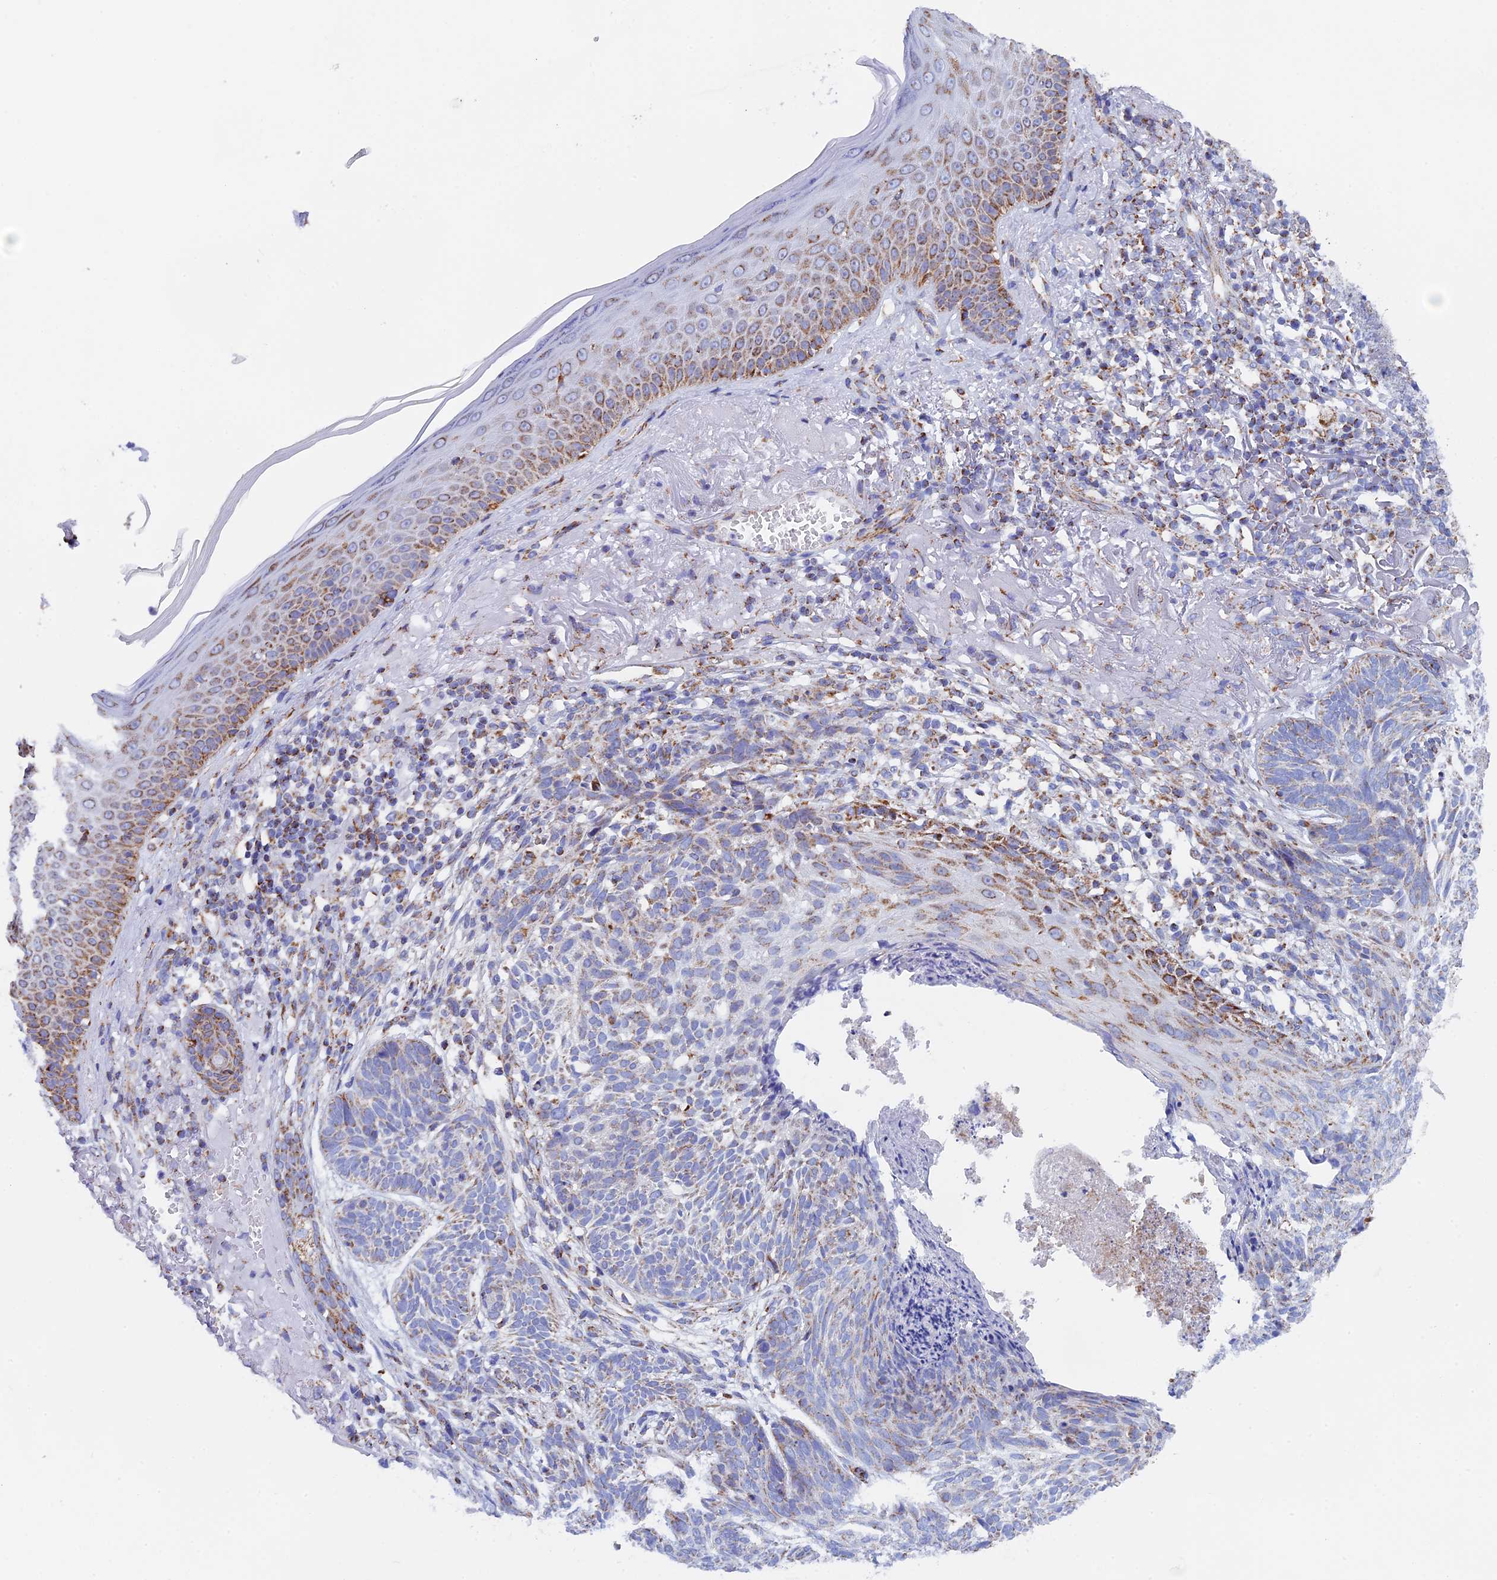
{"staining": {"intensity": "weak", "quantity": "<25%", "location": "cytoplasmic/membranous"}, "tissue": "skin cancer", "cell_type": "Tumor cells", "image_type": "cancer", "snomed": [{"axis": "morphology", "description": "Normal tissue, NOS"}, {"axis": "morphology", "description": "Basal cell carcinoma"}, {"axis": "topography", "description": "Skin"}], "caption": "IHC of human skin cancer (basal cell carcinoma) reveals no staining in tumor cells.", "gene": "NDUFA5", "patient": {"sex": "male", "age": 66}}